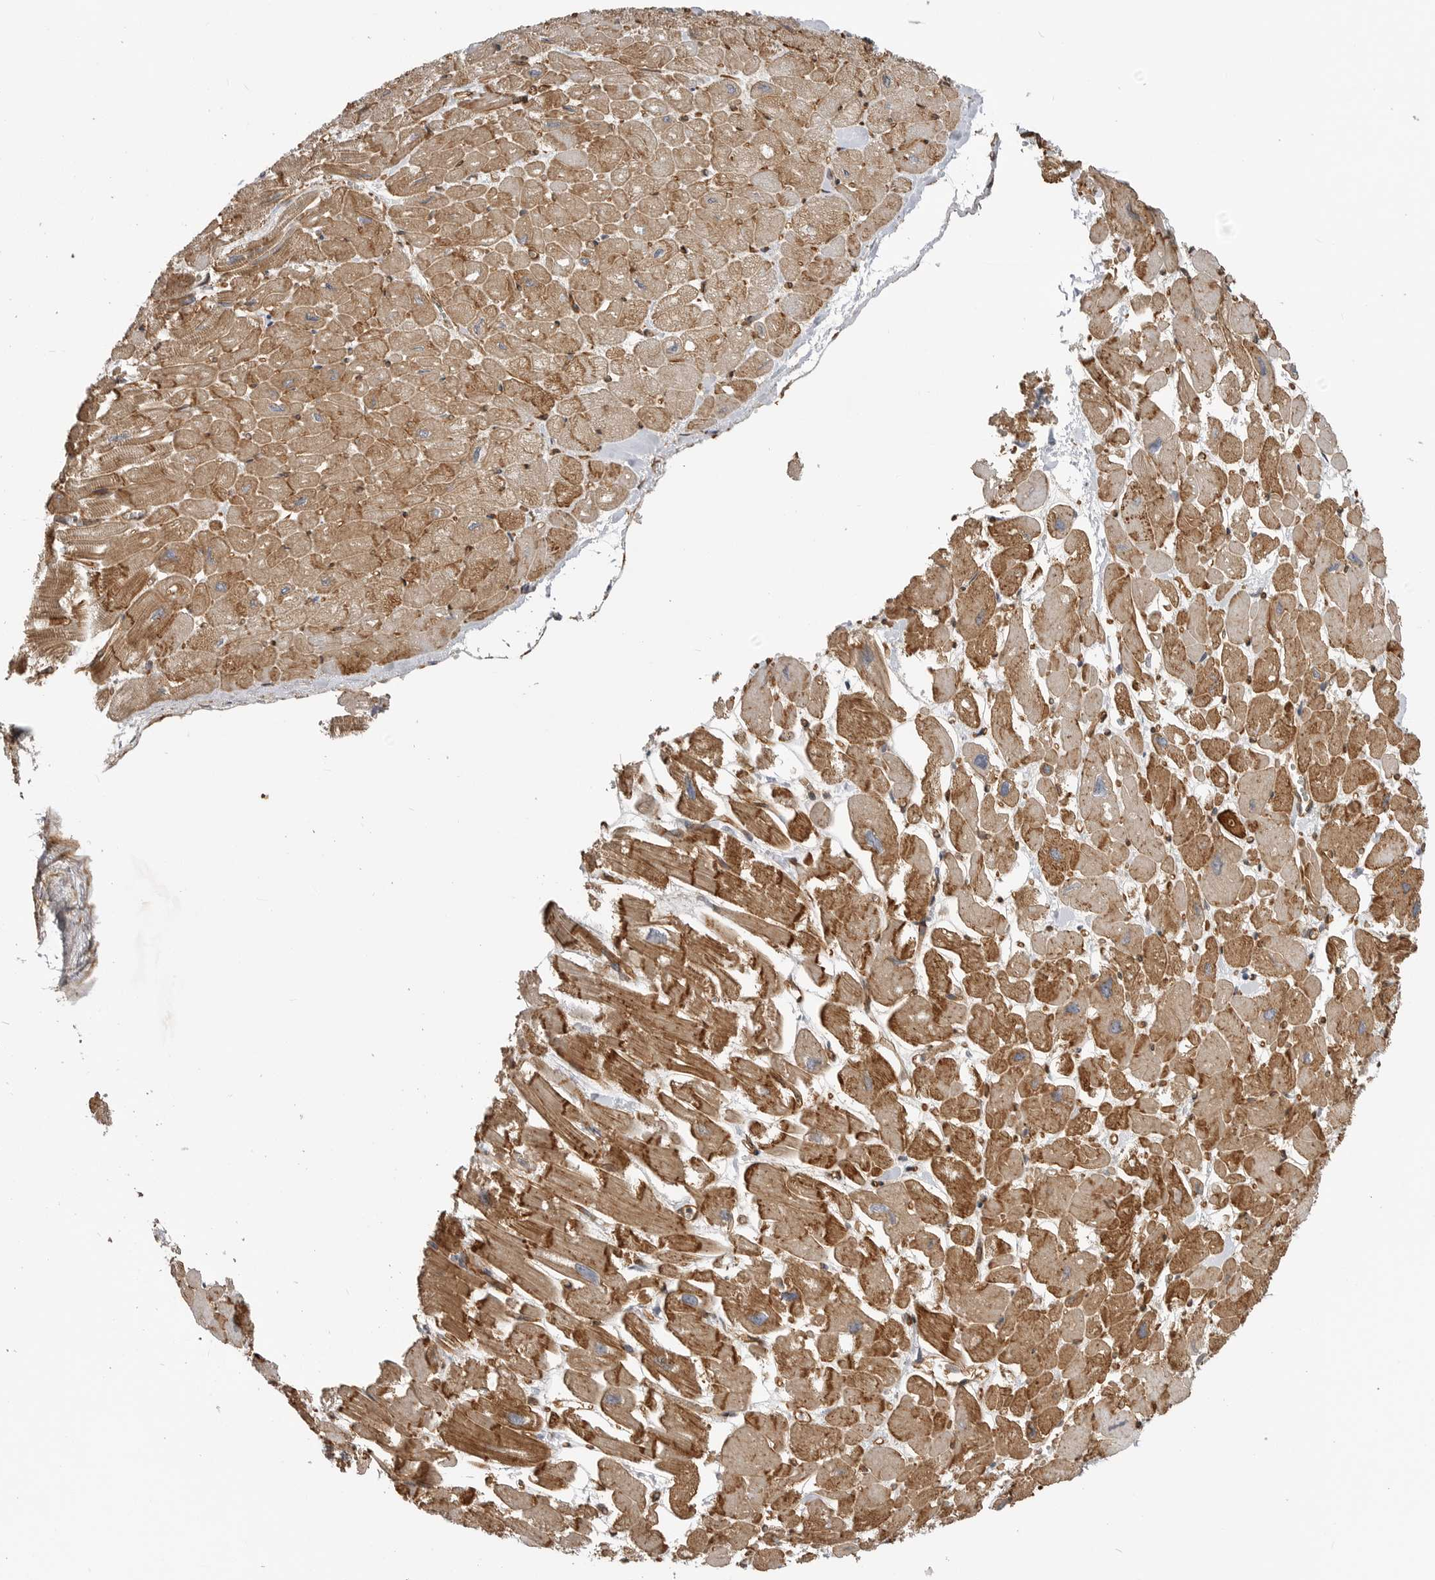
{"staining": {"intensity": "strong", "quantity": ">75%", "location": "cytoplasmic/membranous"}, "tissue": "heart muscle", "cell_type": "Cardiomyocytes", "image_type": "normal", "snomed": [{"axis": "morphology", "description": "Normal tissue, NOS"}, {"axis": "topography", "description": "Heart"}], "caption": "Human heart muscle stained with a brown dye exhibits strong cytoplasmic/membranous positive positivity in approximately >75% of cardiomyocytes.", "gene": "TRIM56", "patient": {"sex": "male", "age": 54}}